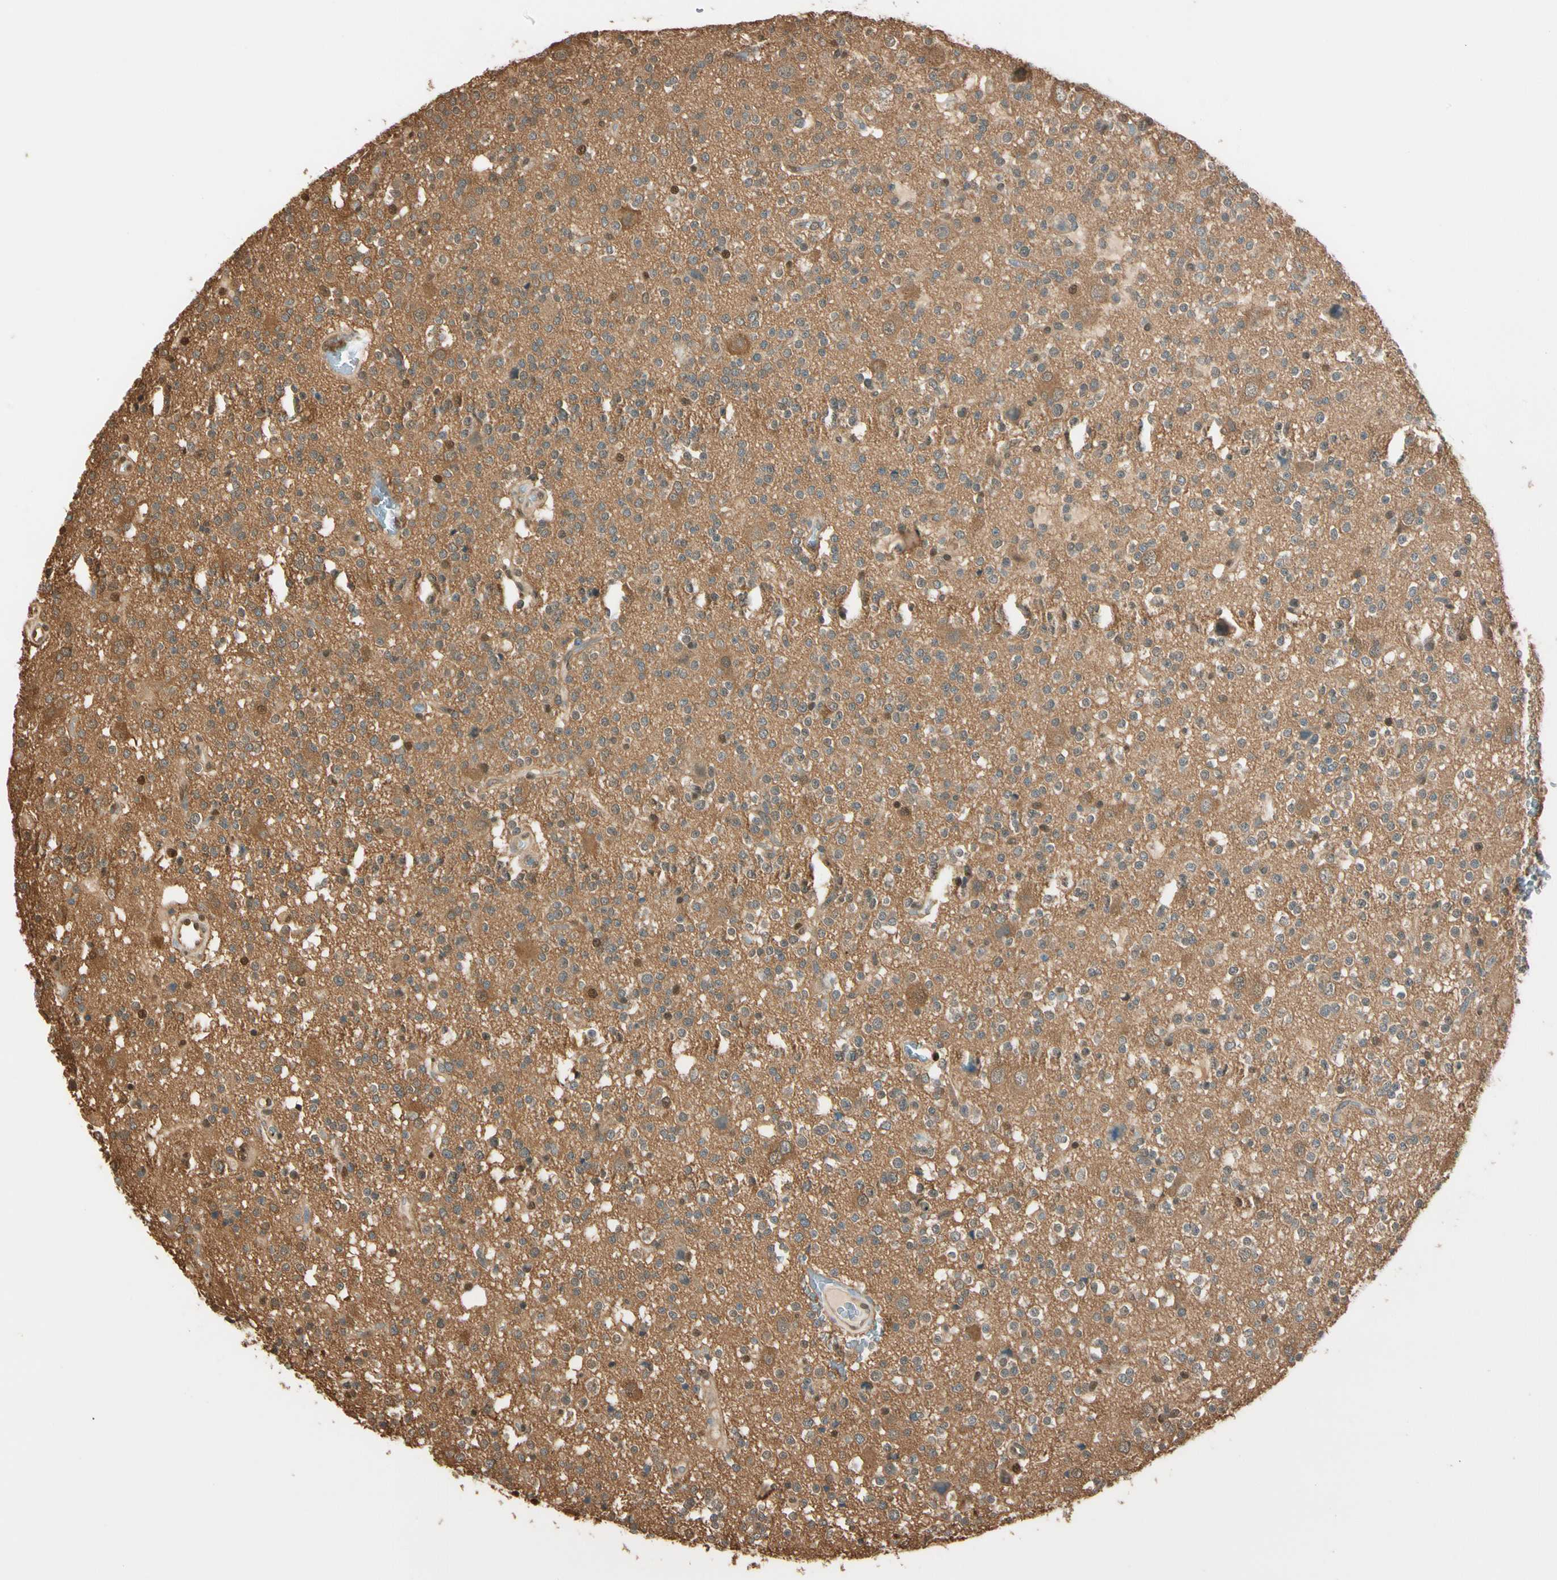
{"staining": {"intensity": "moderate", "quantity": ">75%", "location": "cytoplasmic/membranous"}, "tissue": "glioma", "cell_type": "Tumor cells", "image_type": "cancer", "snomed": [{"axis": "morphology", "description": "Glioma, malignant, High grade"}, {"axis": "topography", "description": "Brain"}], "caption": "A histopathology image of glioma stained for a protein demonstrates moderate cytoplasmic/membranous brown staining in tumor cells.", "gene": "PNCK", "patient": {"sex": "male", "age": 47}}